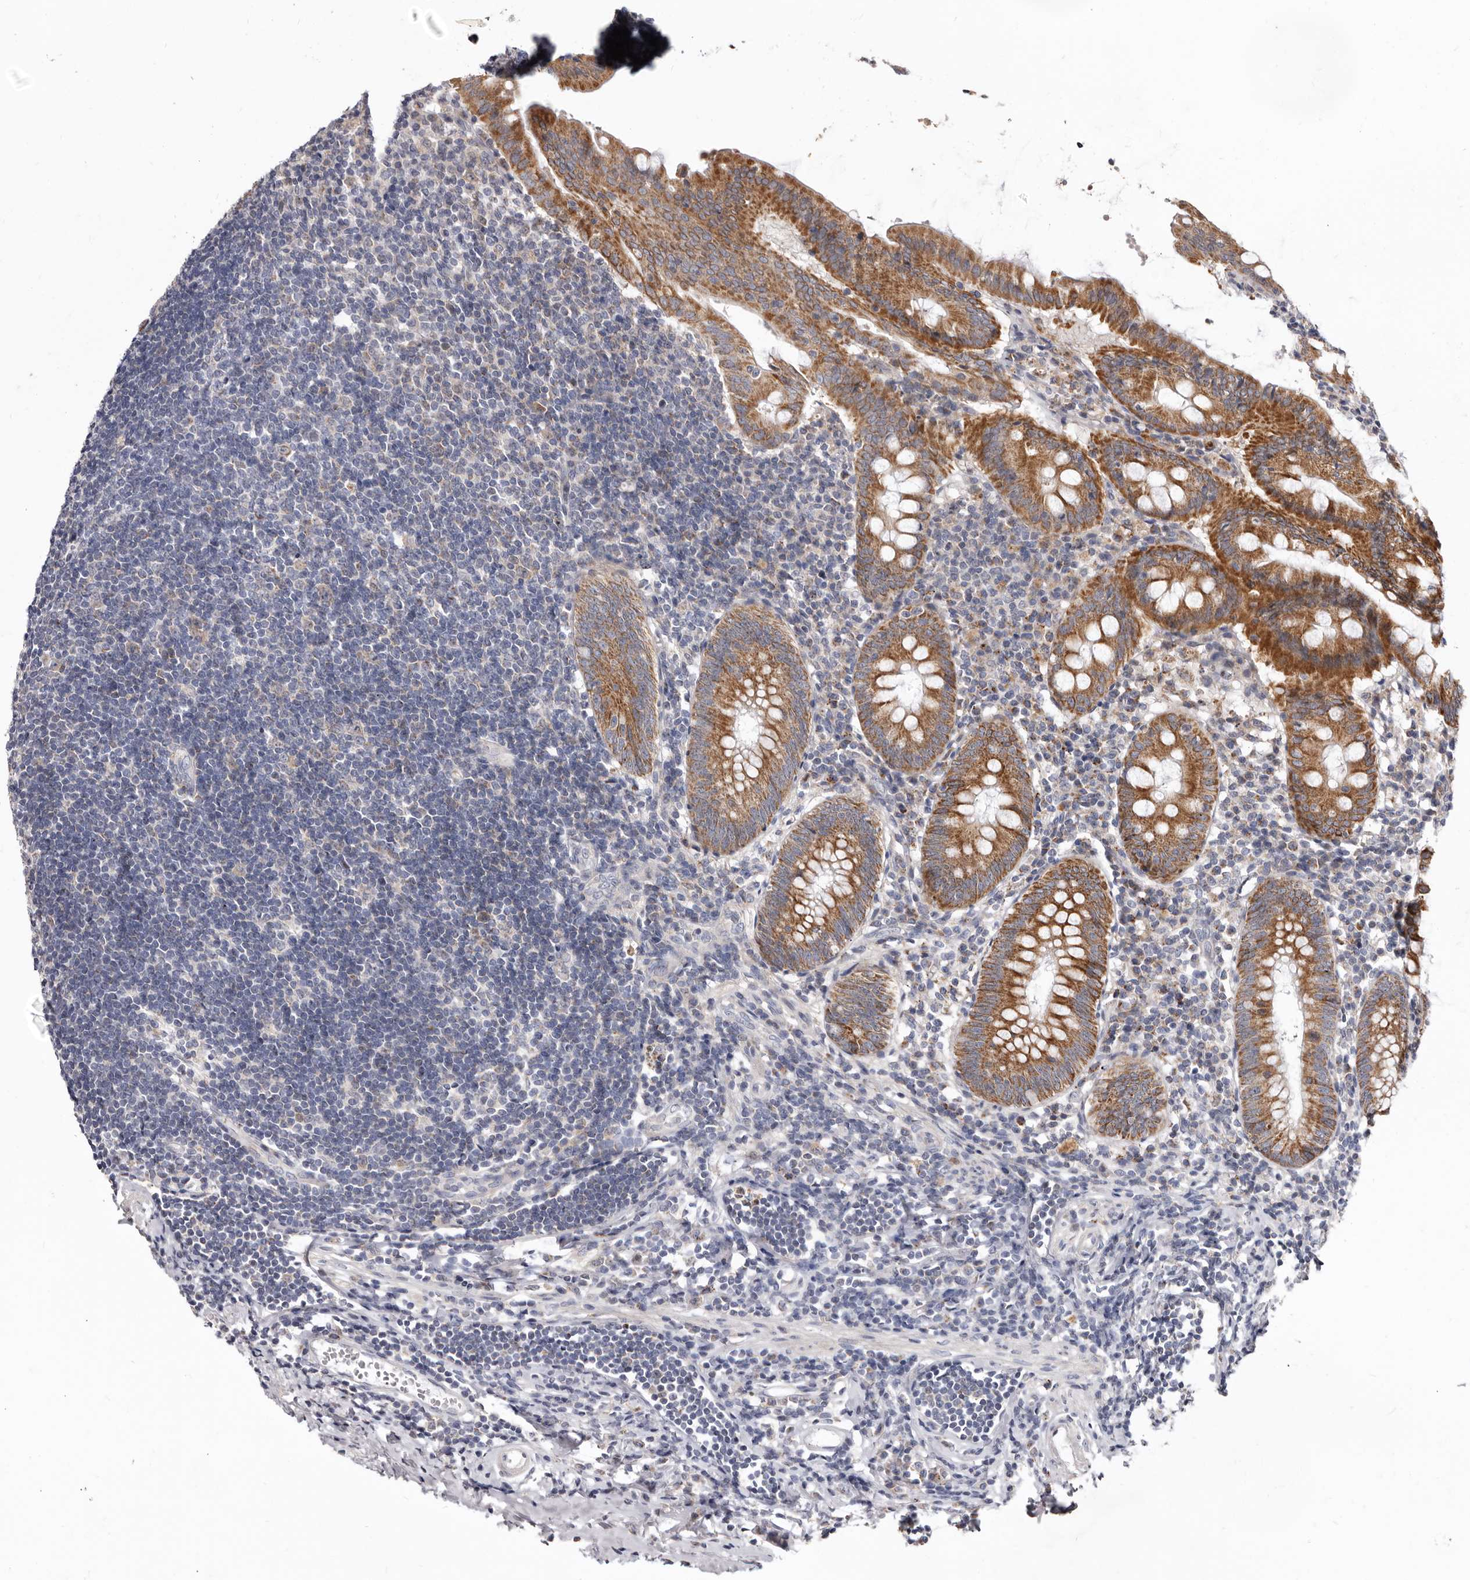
{"staining": {"intensity": "moderate", "quantity": ">75%", "location": "cytoplasmic/membranous"}, "tissue": "appendix", "cell_type": "Glandular cells", "image_type": "normal", "snomed": [{"axis": "morphology", "description": "Normal tissue, NOS"}, {"axis": "topography", "description": "Appendix"}], "caption": "Immunohistochemical staining of unremarkable human appendix exhibits medium levels of moderate cytoplasmic/membranous staining in approximately >75% of glandular cells.", "gene": "SMC4", "patient": {"sex": "female", "age": 54}}